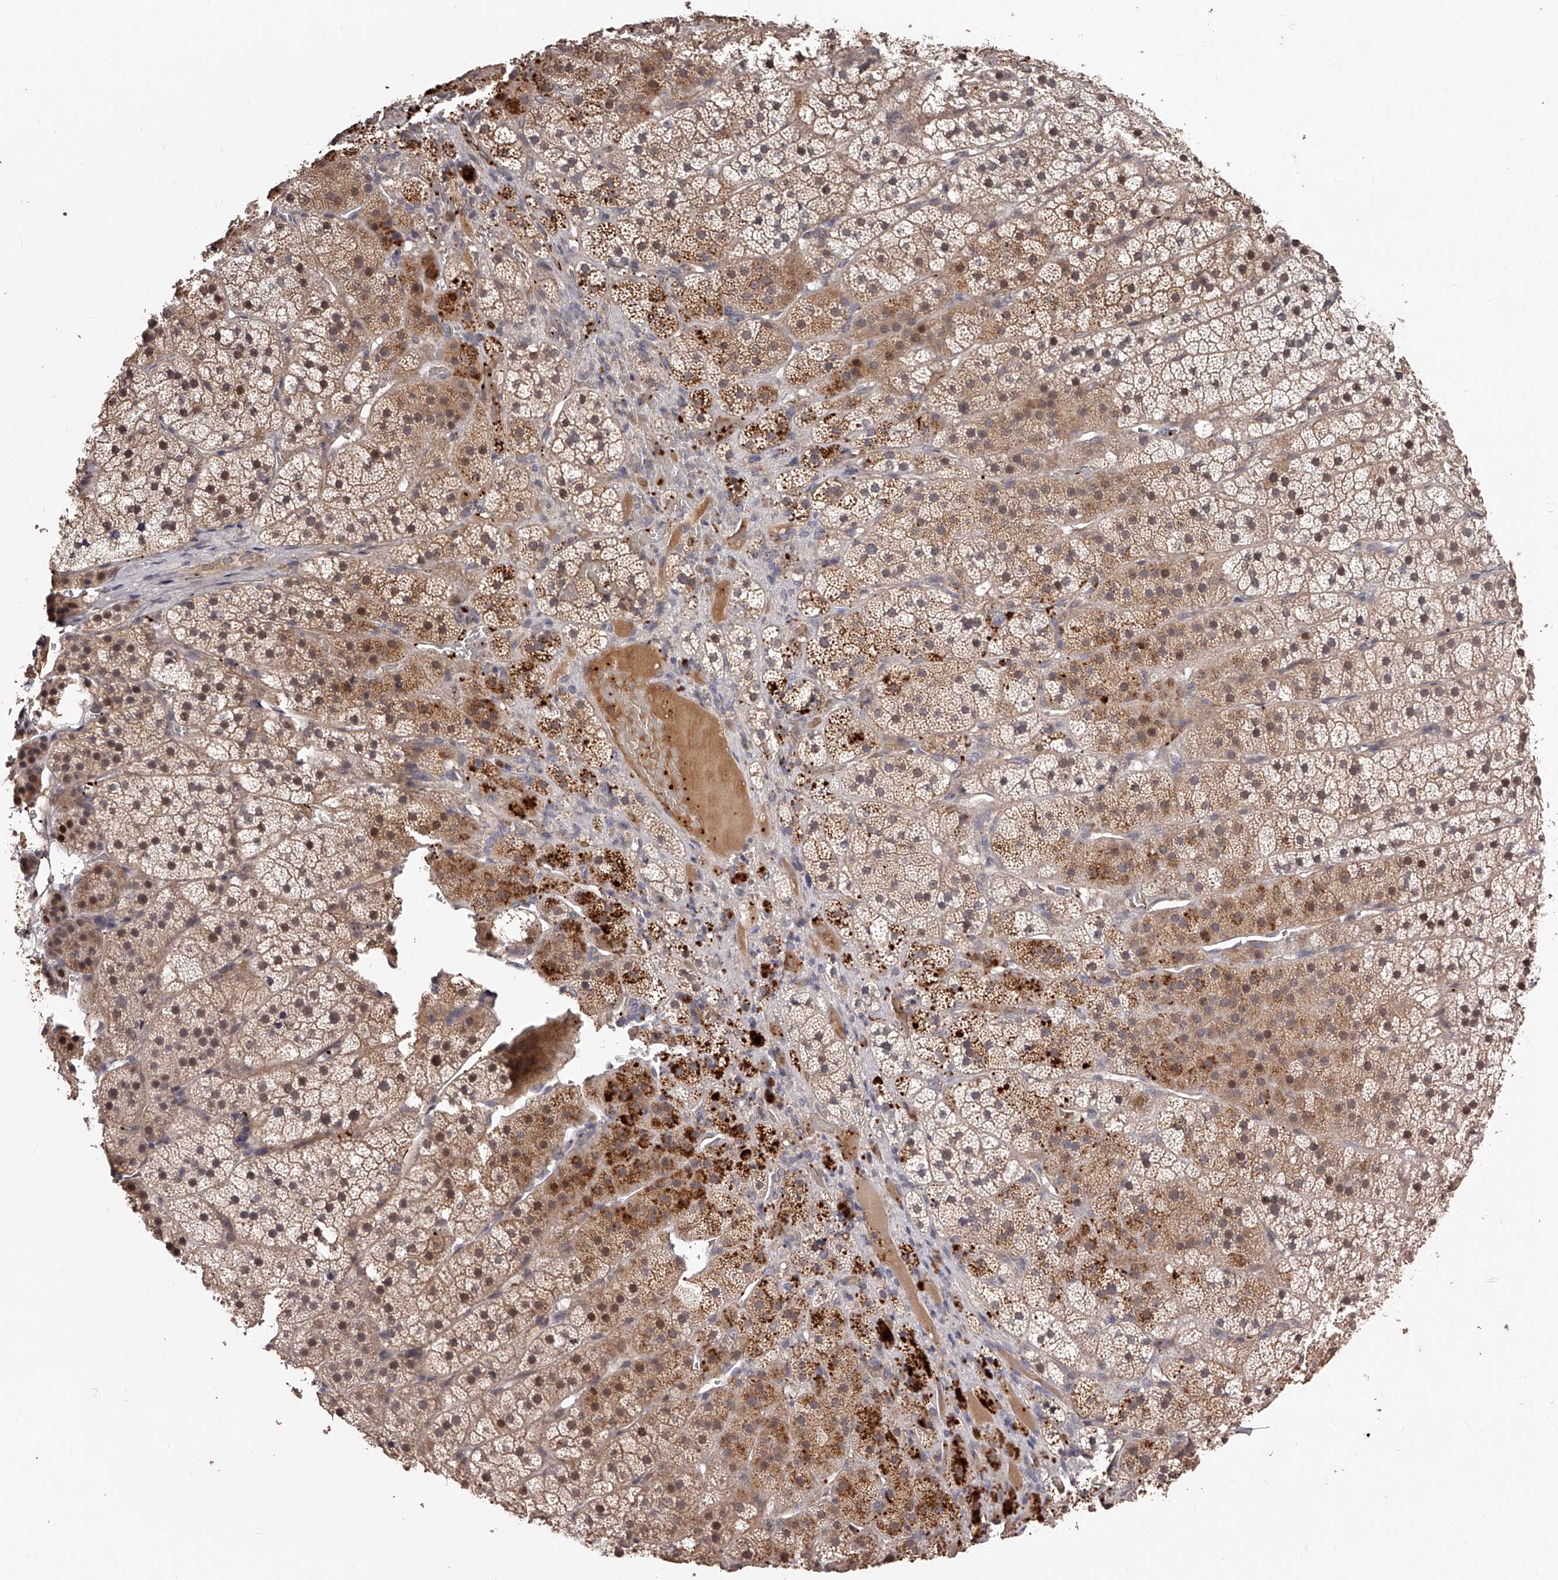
{"staining": {"intensity": "moderate", "quantity": "25%-75%", "location": "cytoplasmic/membranous,nuclear"}, "tissue": "adrenal gland", "cell_type": "Glandular cells", "image_type": "normal", "snomed": [{"axis": "morphology", "description": "Normal tissue, NOS"}, {"axis": "topography", "description": "Adrenal gland"}], "caption": "Immunohistochemical staining of normal human adrenal gland reveals moderate cytoplasmic/membranous,nuclear protein positivity in about 25%-75% of glandular cells. The staining was performed using DAB, with brown indicating positive protein expression. Nuclei are stained blue with hematoxylin.", "gene": "URGCP", "patient": {"sex": "female", "age": 44}}